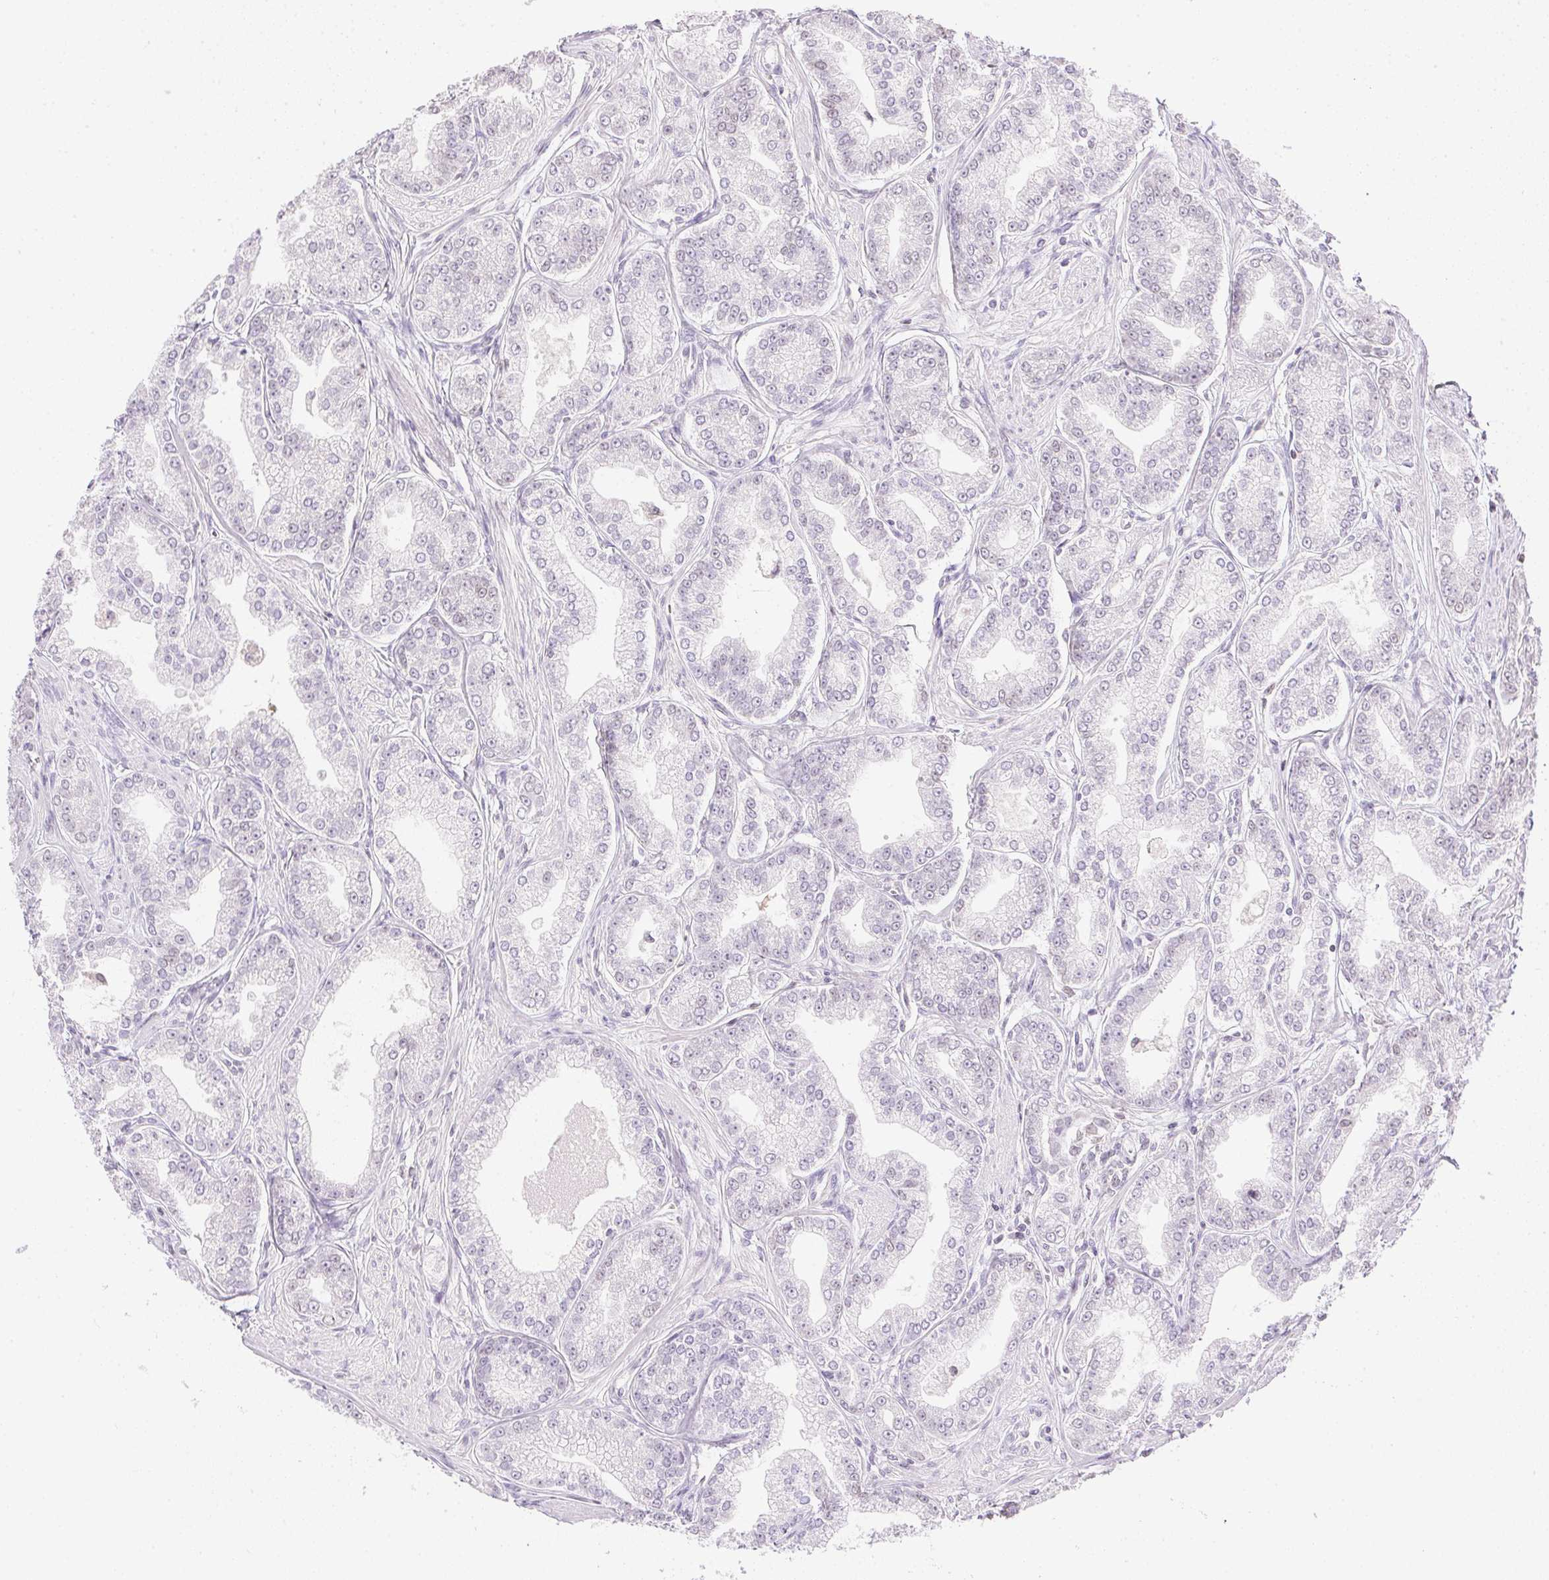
{"staining": {"intensity": "negative", "quantity": "none", "location": "none"}, "tissue": "prostate cancer", "cell_type": "Tumor cells", "image_type": "cancer", "snomed": [{"axis": "morphology", "description": "Adenocarcinoma, NOS"}, {"axis": "topography", "description": "Prostate"}], "caption": "The image displays no significant expression in tumor cells of prostate adenocarcinoma.", "gene": "PRL", "patient": {"sex": "male", "age": 71}}